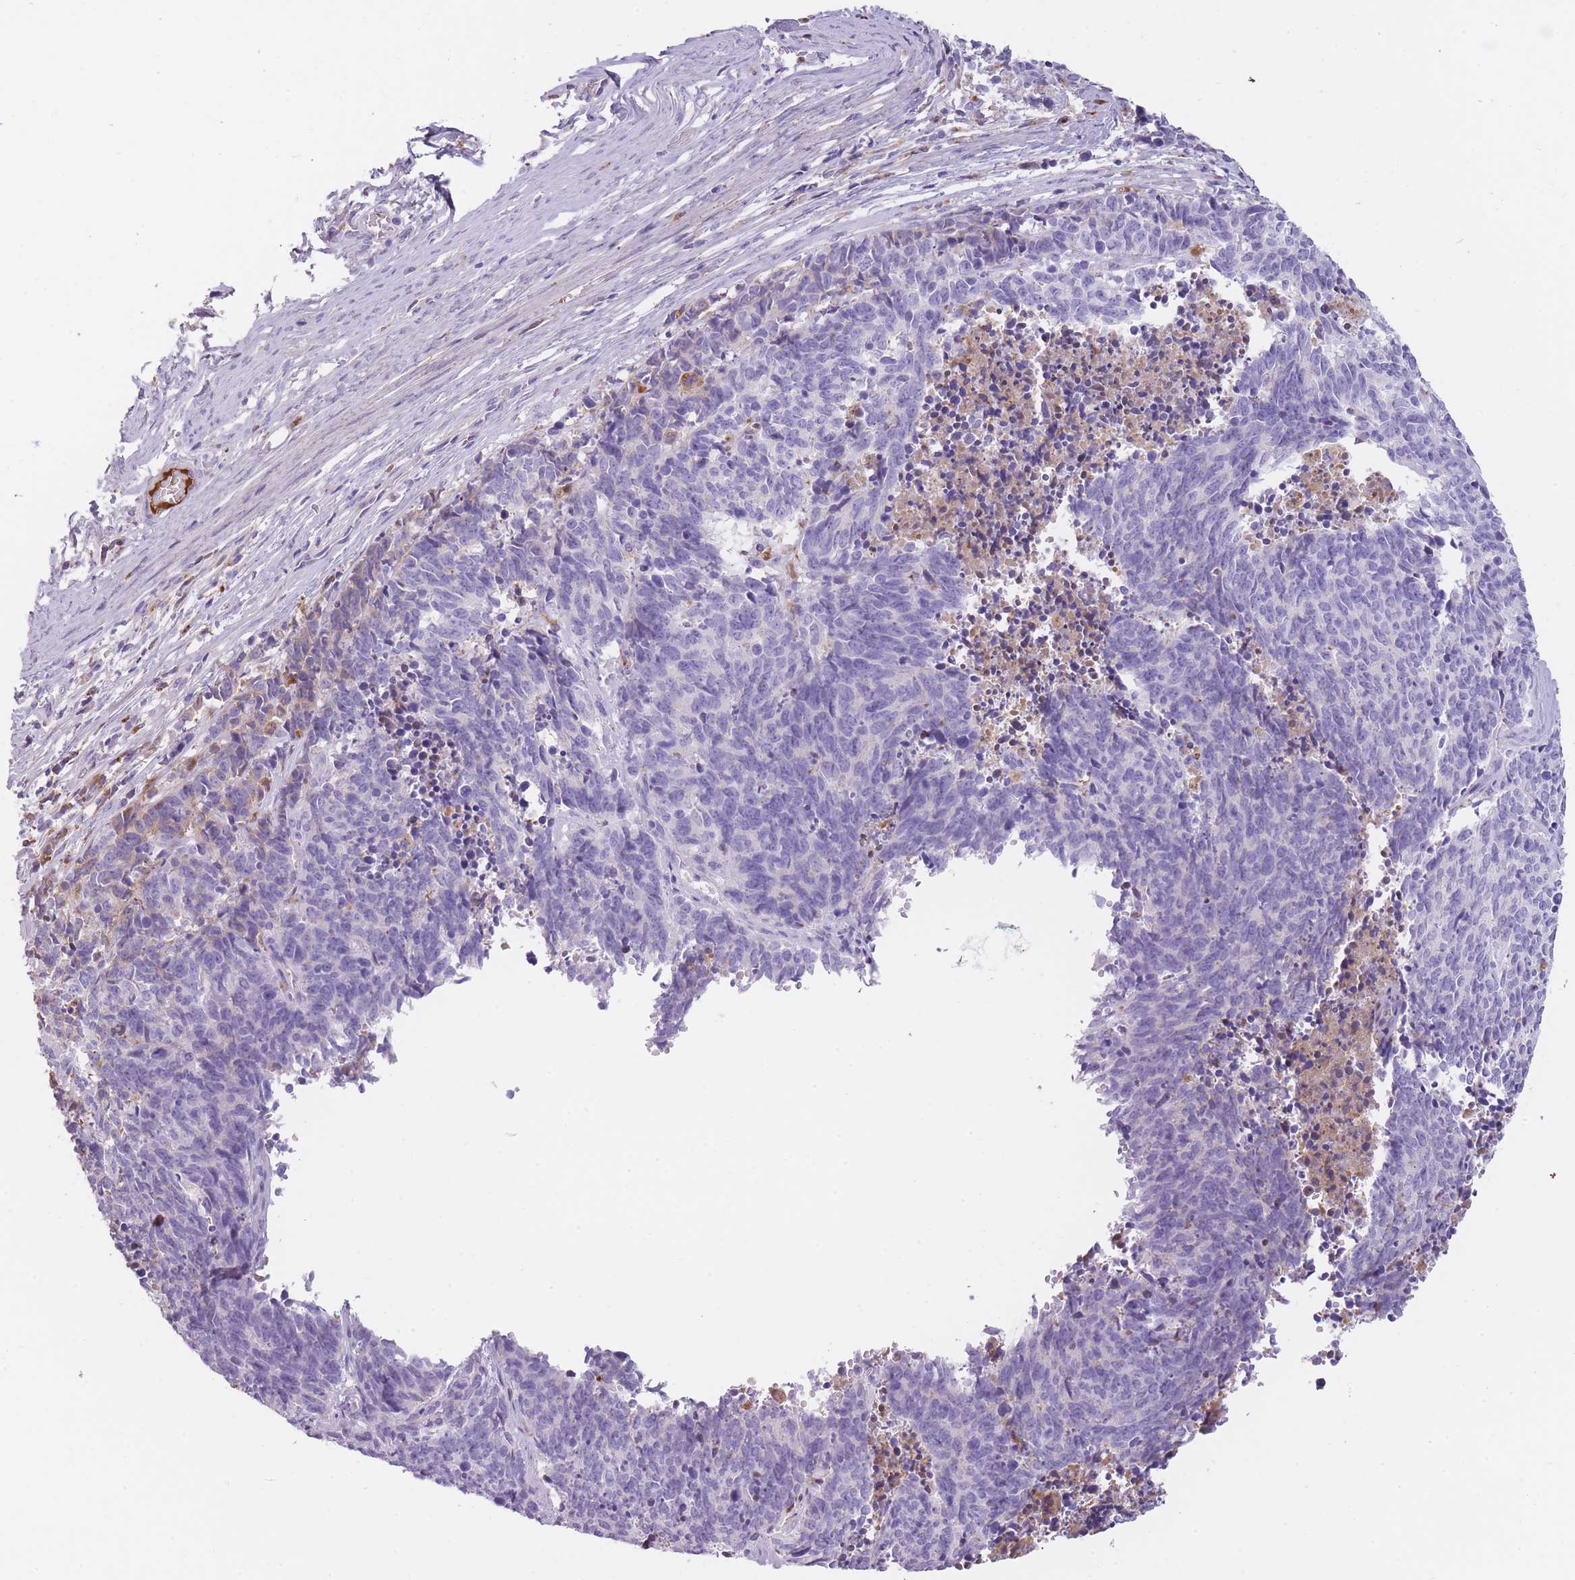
{"staining": {"intensity": "negative", "quantity": "none", "location": "none"}, "tissue": "cervical cancer", "cell_type": "Tumor cells", "image_type": "cancer", "snomed": [{"axis": "morphology", "description": "Squamous cell carcinoma, NOS"}, {"axis": "topography", "description": "Cervix"}], "caption": "There is no significant positivity in tumor cells of squamous cell carcinoma (cervical).", "gene": "GNAT1", "patient": {"sex": "female", "age": 29}}